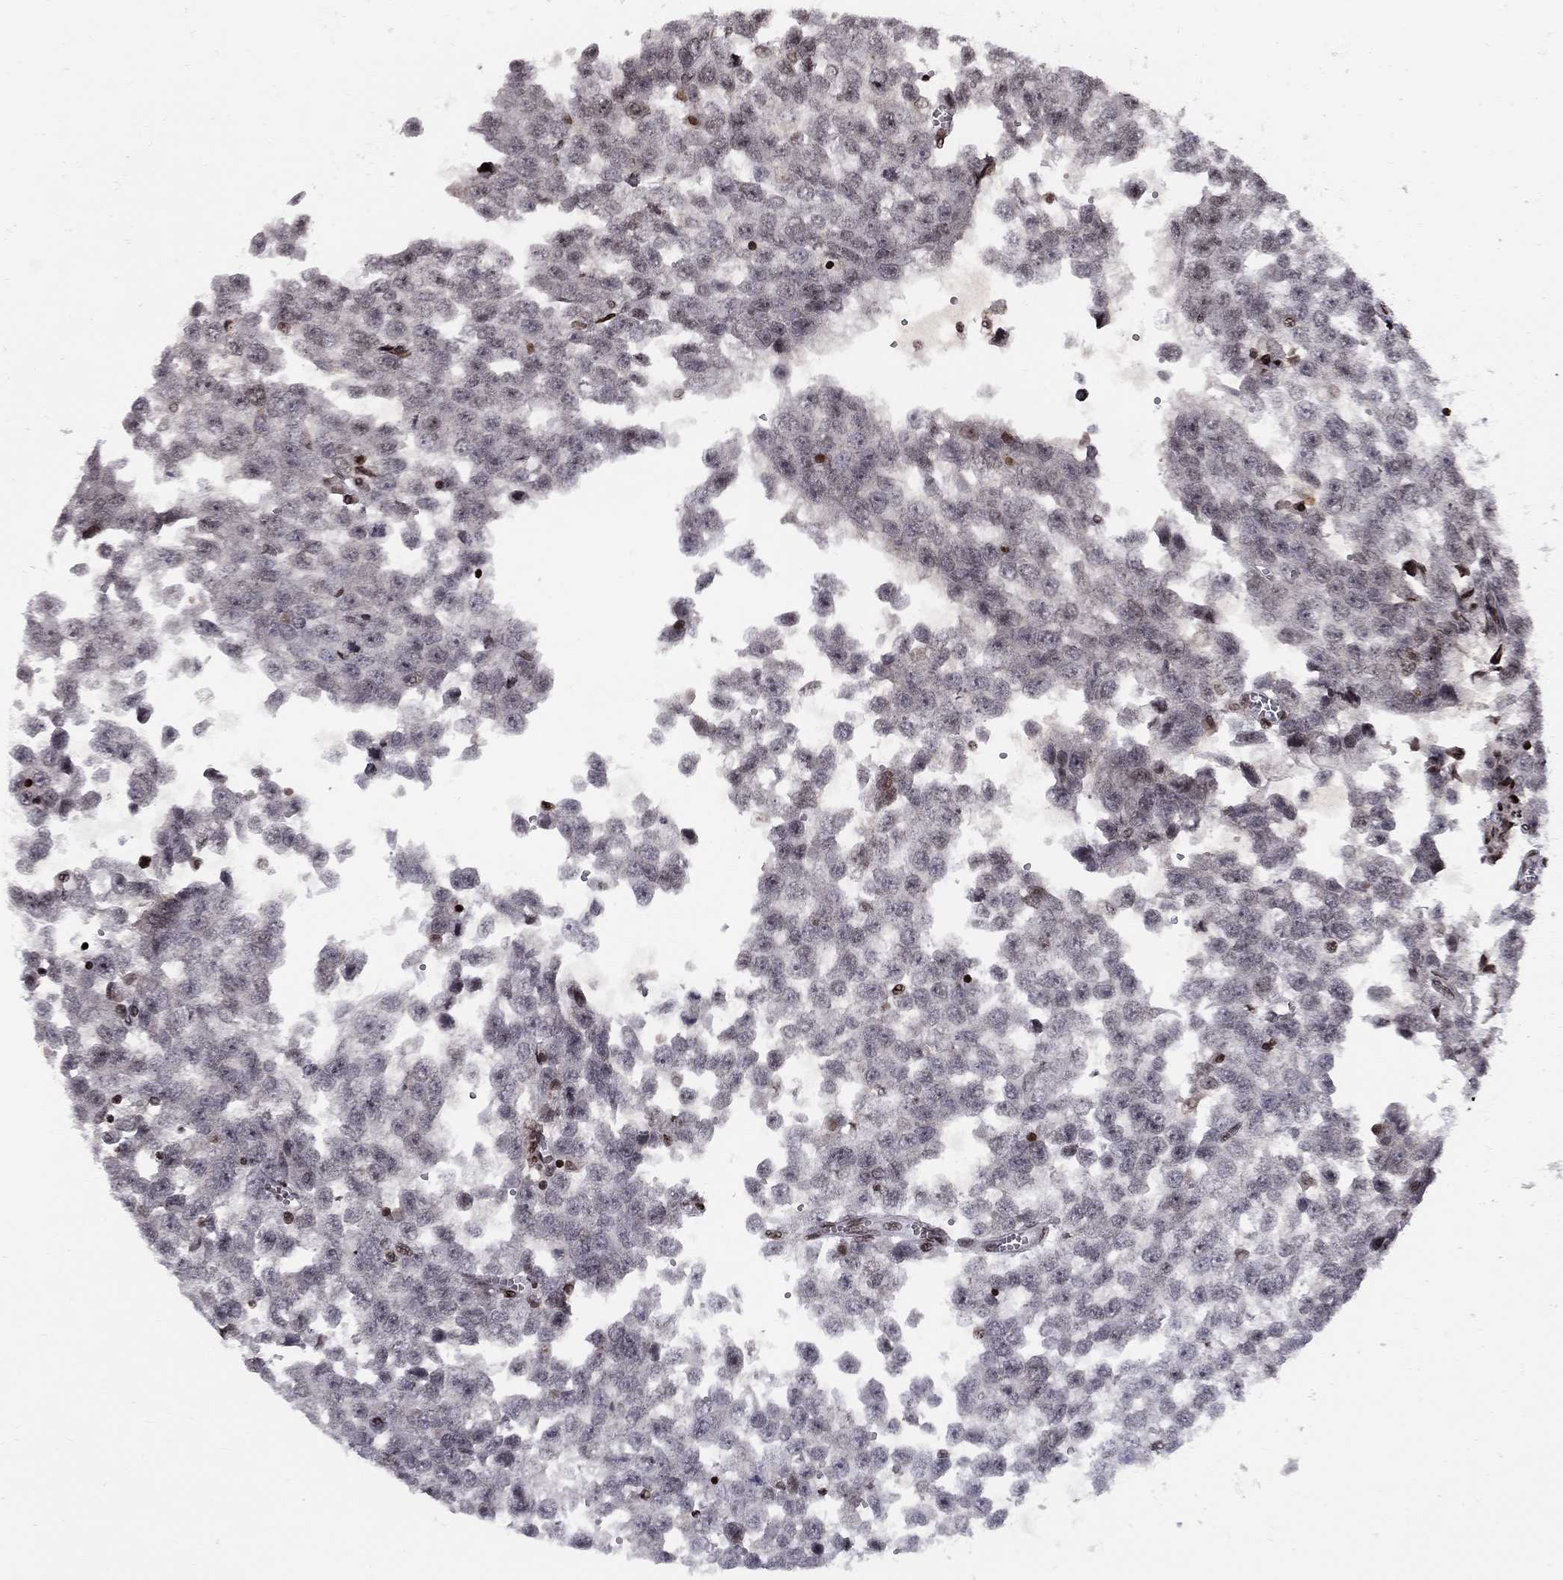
{"staining": {"intensity": "moderate", "quantity": "<25%", "location": "nuclear"}, "tissue": "testis cancer", "cell_type": "Tumor cells", "image_type": "cancer", "snomed": [{"axis": "morphology", "description": "Normal tissue, NOS"}, {"axis": "morphology", "description": "Seminoma, NOS"}, {"axis": "topography", "description": "Testis"}, {"axis": "topography", "description": "Epididymis"}], "caption": "This is an image of immunohistochemistry (IHC) staining of testis cancer, which shows moderate positivity in the nuclear of tumor cells.", "gene": "RNASEH2C", "patient": {"sex": "male", "age": 34}}